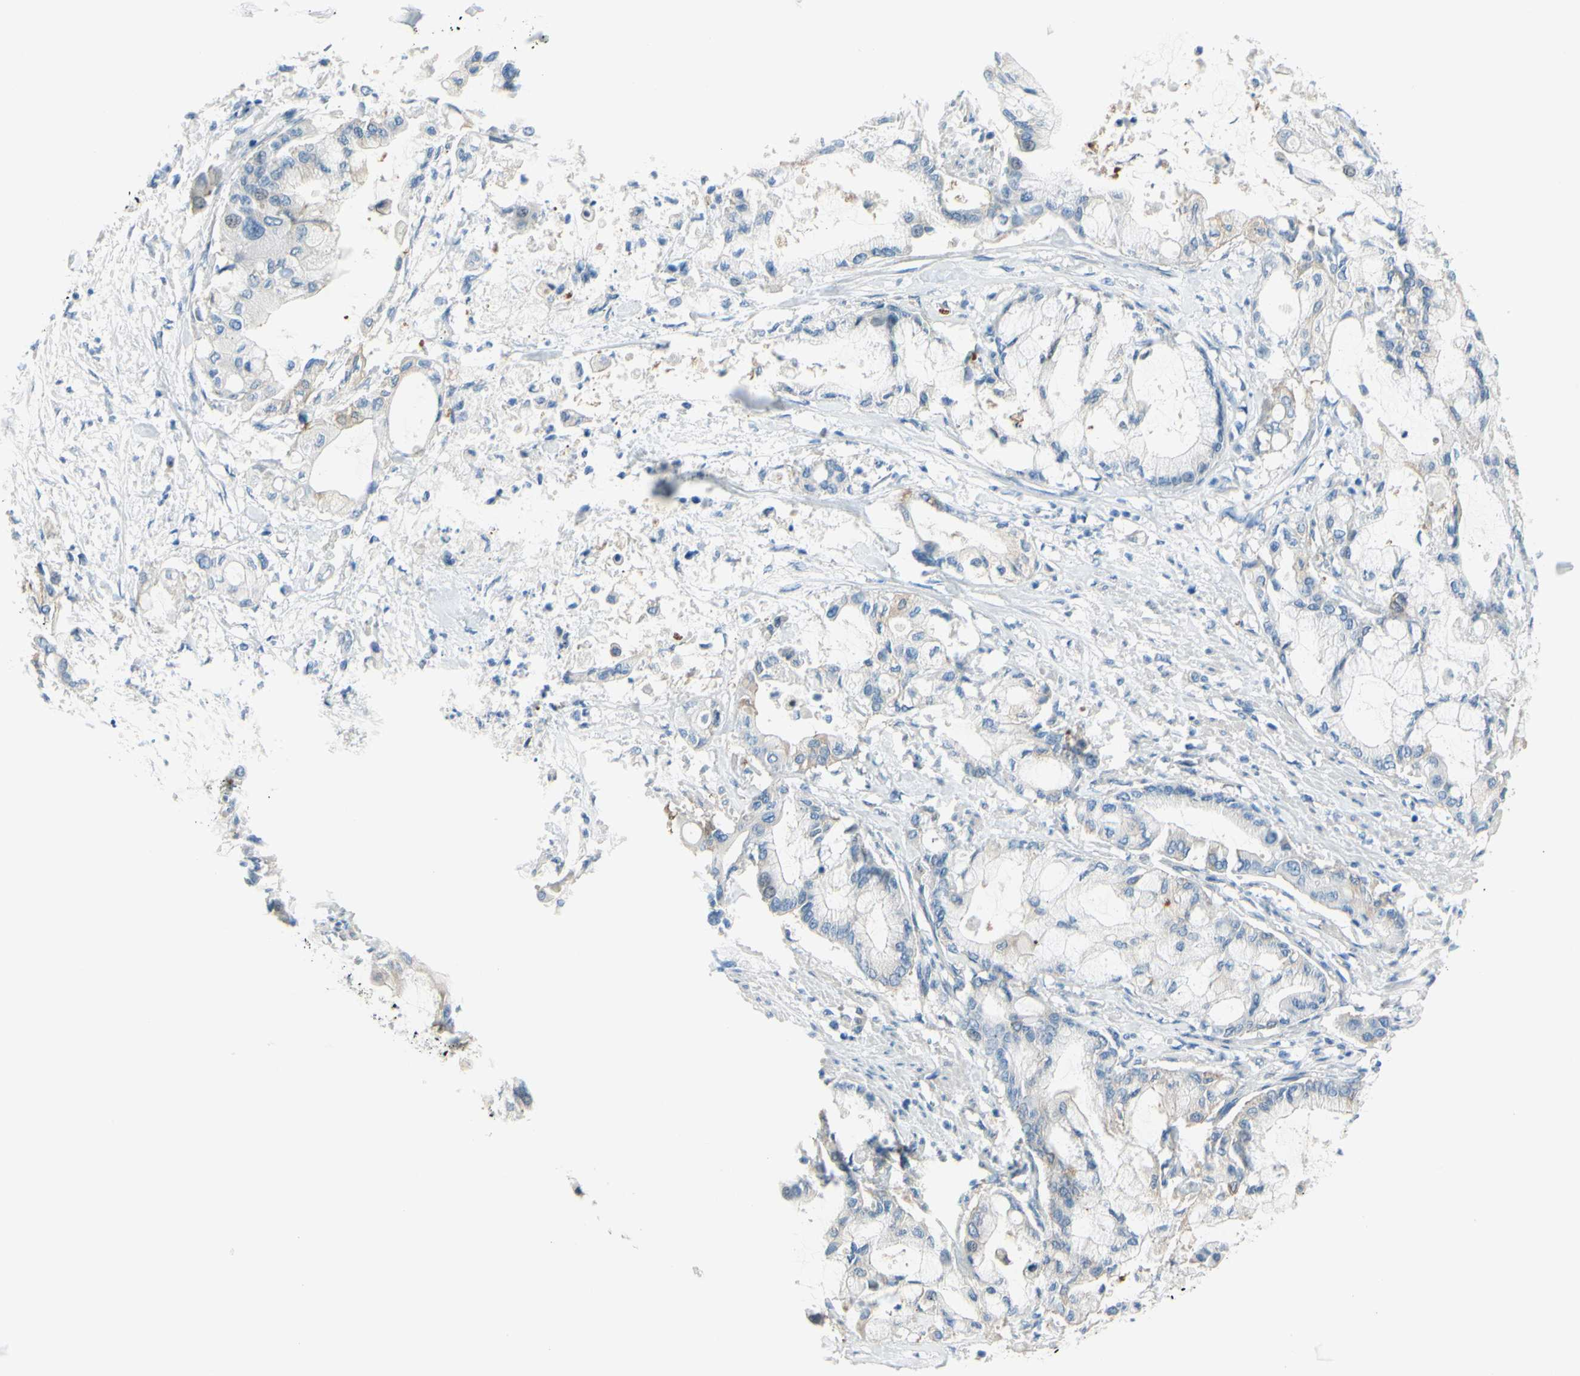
{"staining": {"intensity": "weak", "quantity": "<25%", "location": "cytoplasmic/membranous"}, "tissue": "pancreatic cancer", "cell_type": "Tumor cells", "image_type": "cancer", "snomed": [{"axis": "morphology", "description": "Adenocarcinoma, NOS"}, {"axis": "morphology", "description": "Adenocarcinoma, metastatic, NOS"}, {"axis": "topography", "description": "Lymph node"}, {"axis": "topography", "description": "Pancreas"}, {"axis": "topography", "description": "Duodenum"}], "caption": "DAB immunohistochemical staining of pancreatic cancer (metastatic adenocarcinoma) displays no significant positivity in tumor cells. (Brightfield microscopy of DAB IHC at high magnification).", "gene": "FRMD4B", "patient": {"sex": "female", "age": 64}}